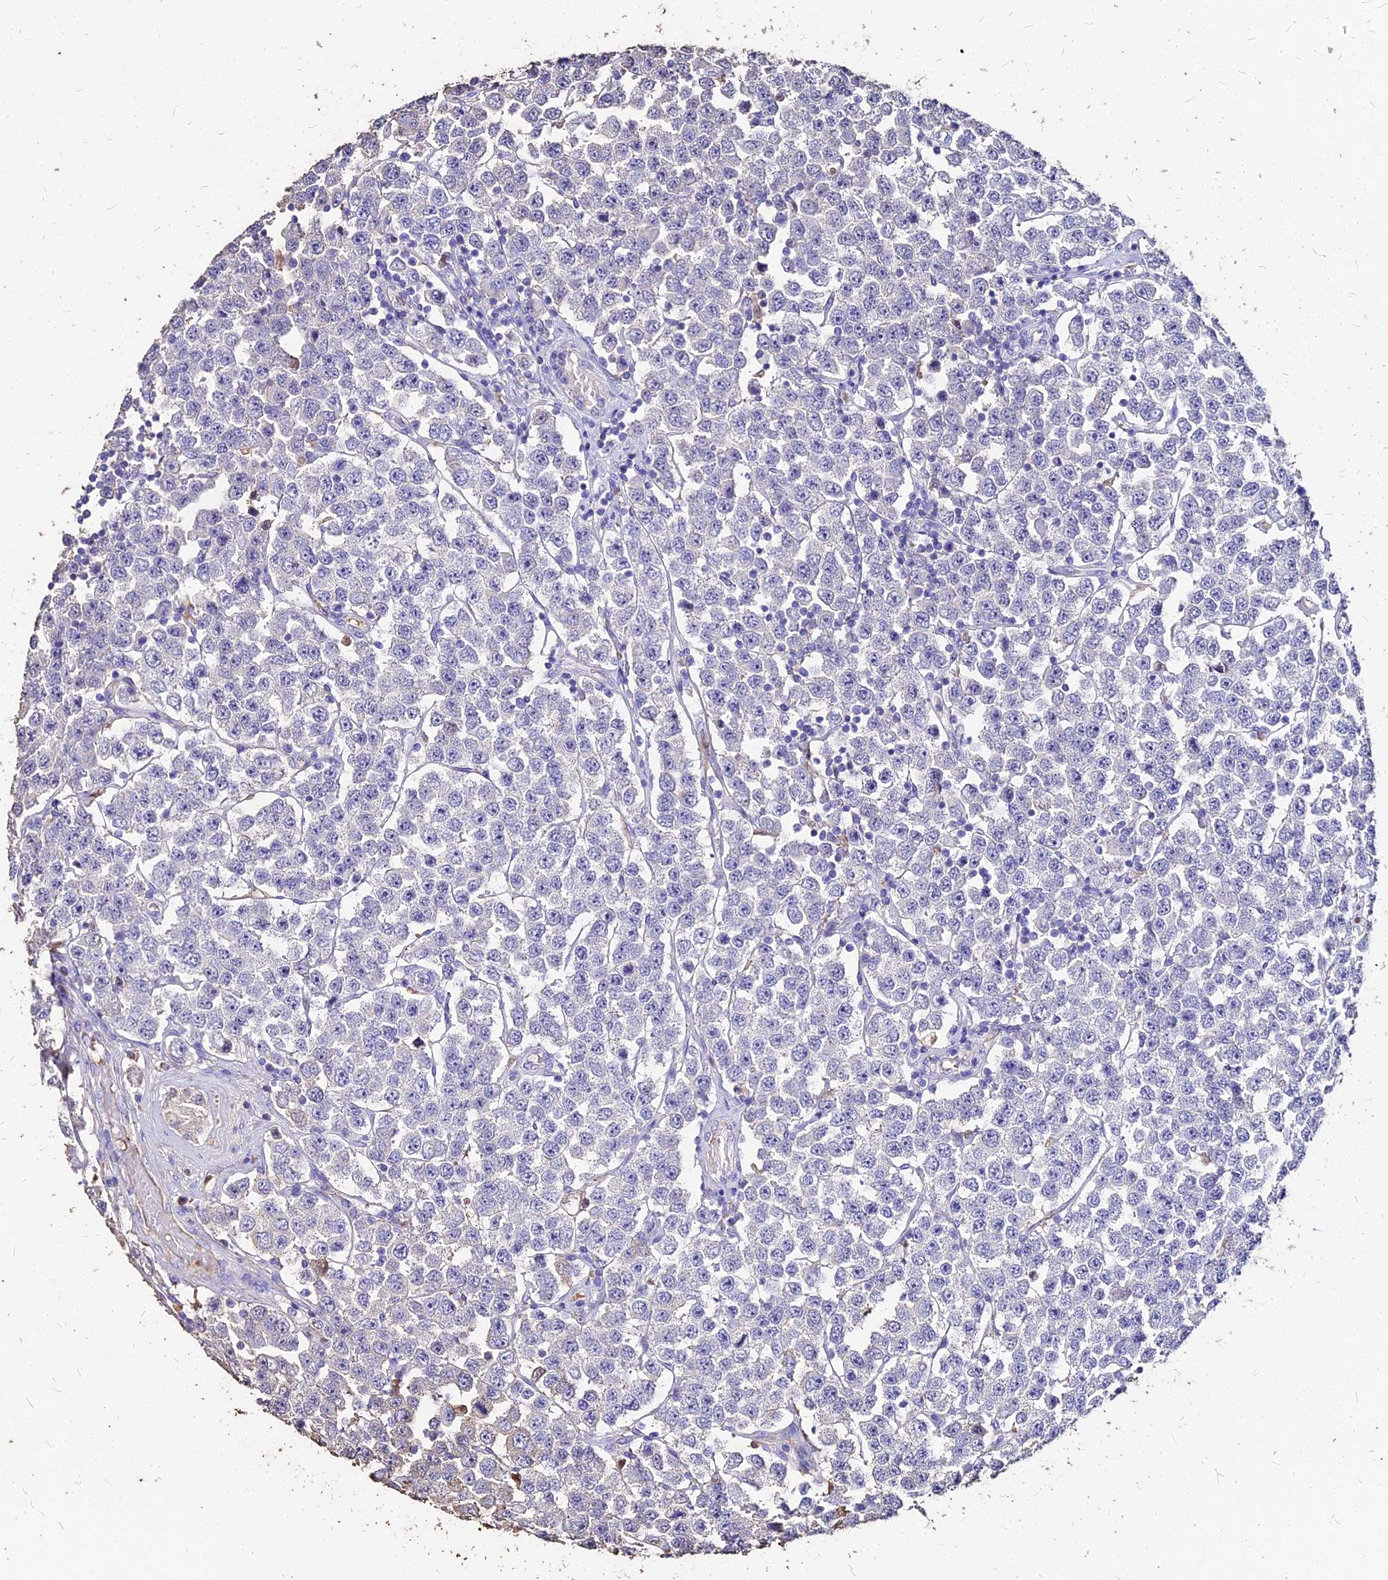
{"staining": {"intensity": "negative", "quantity": "none", "location": "none"}, "tissue": "testis cancer", "cell_type": "Tumor cells", "image_type": "cancer", "snomed": [{"axis": "morphology", "description": "Seminoma, NOS"}, {"axis": "topography", "description": "Testis"}], "caption": "The micrograph demonstrates no significant expression in tumor cells of testis cancer.", "gene": "NME5", "patient": {"sex": "male", "age": 28}}